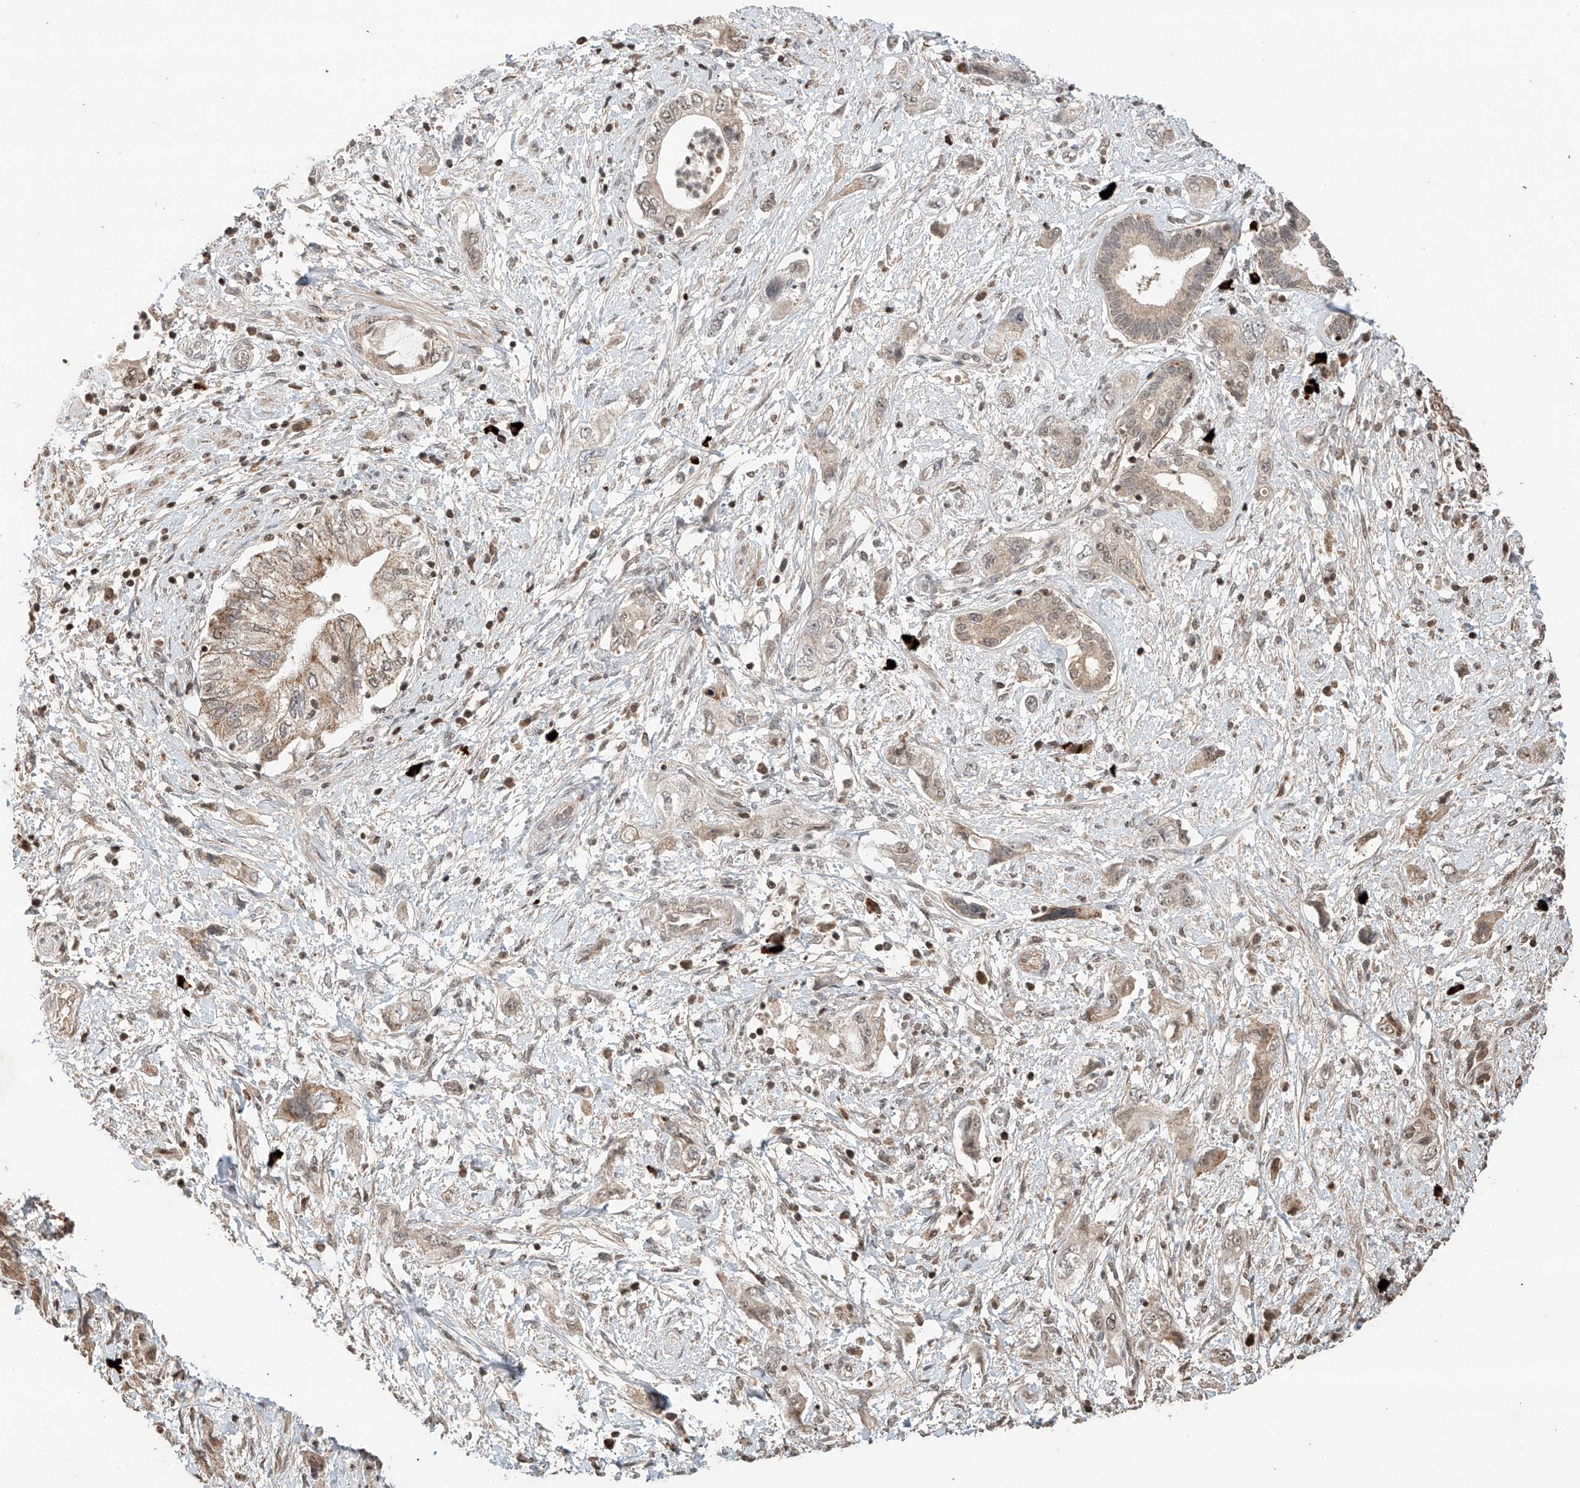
{"staining": {"intensity": "moderate", "quantity": "25%-75%", "location": "cytoplasmic/membranous"}, "tissue": "pancreatic cancer", "cell_type": "Tumor cells", "image_type": "cancer", "snomed": [{"axis": "morphology", "description": "Adenocarcinoma, NOS"}, {"axis": "topography", "description": "Pancreas"}], "caption": "The immunohistochemical stain labels moderate cytoplasmic/membranous positivity in tumor cells of pancreatic cancer tissue. (brown staining indicates protein expression, while blue staining denotes nuclei).", "gene": "ARHGAP33", "patient": {"sex": "female", "age": 73}}